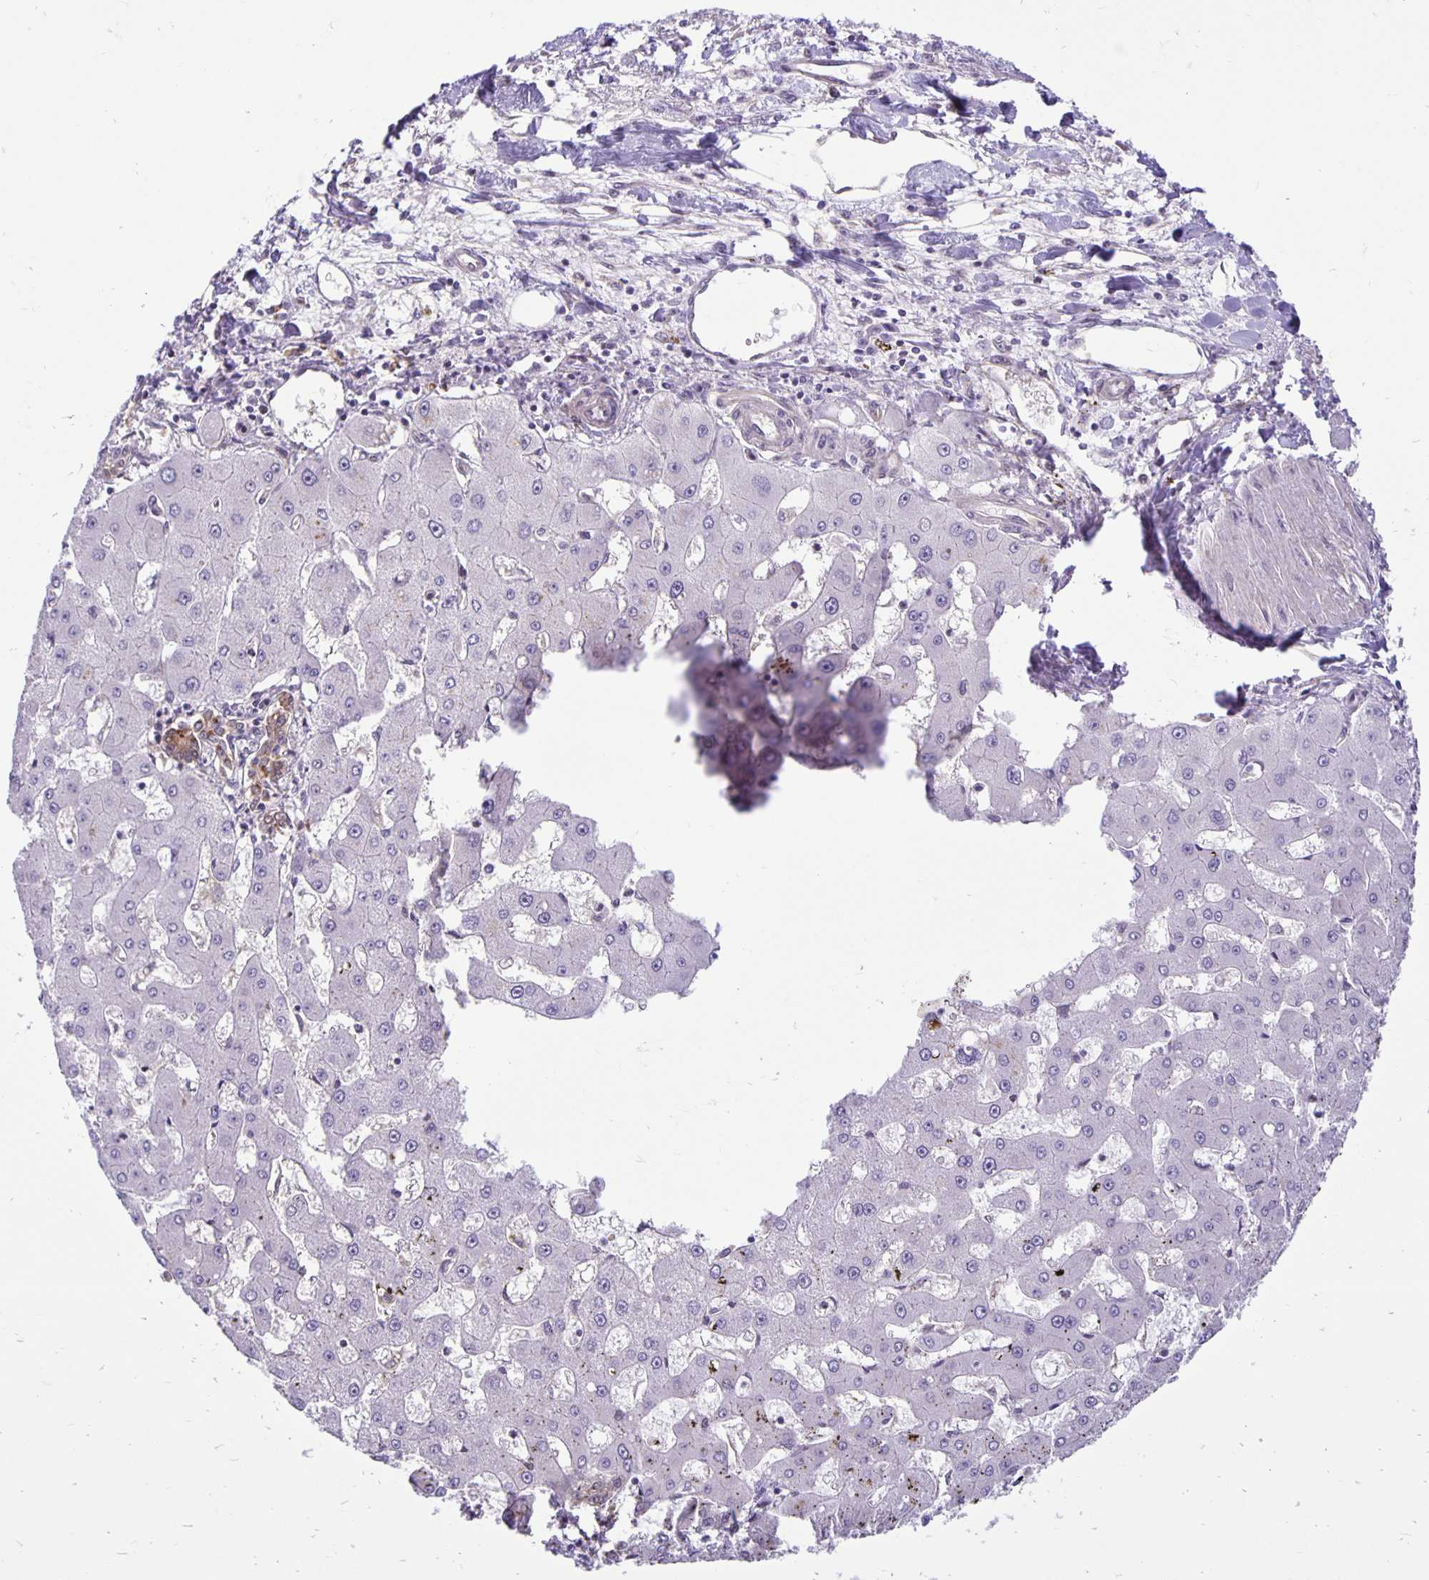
{"staining": {"intensity": "negative", "quantity": "none", "location": "none"}, "tissue": "liver cancer", "cell_type": "Tumor cells", "image_type": "cancer", "snomed": [{"axis": "morphology", "description": "Carcinoma, Hepatocellular, NOS"}, {"axis": "topography", "description": "Liver"}], "caption": "Immunohistochemical staining of hepatocellular carcinoma (liver) displays no significant positivity in tumor cells. (Brightfield microscopy of DAB (3,3'-diaminobenzidine) immunohistochemistry (IHC) at high magnification).", "gene": "TAX1BP3", "patient": {"sex": "male", "age": 67}}